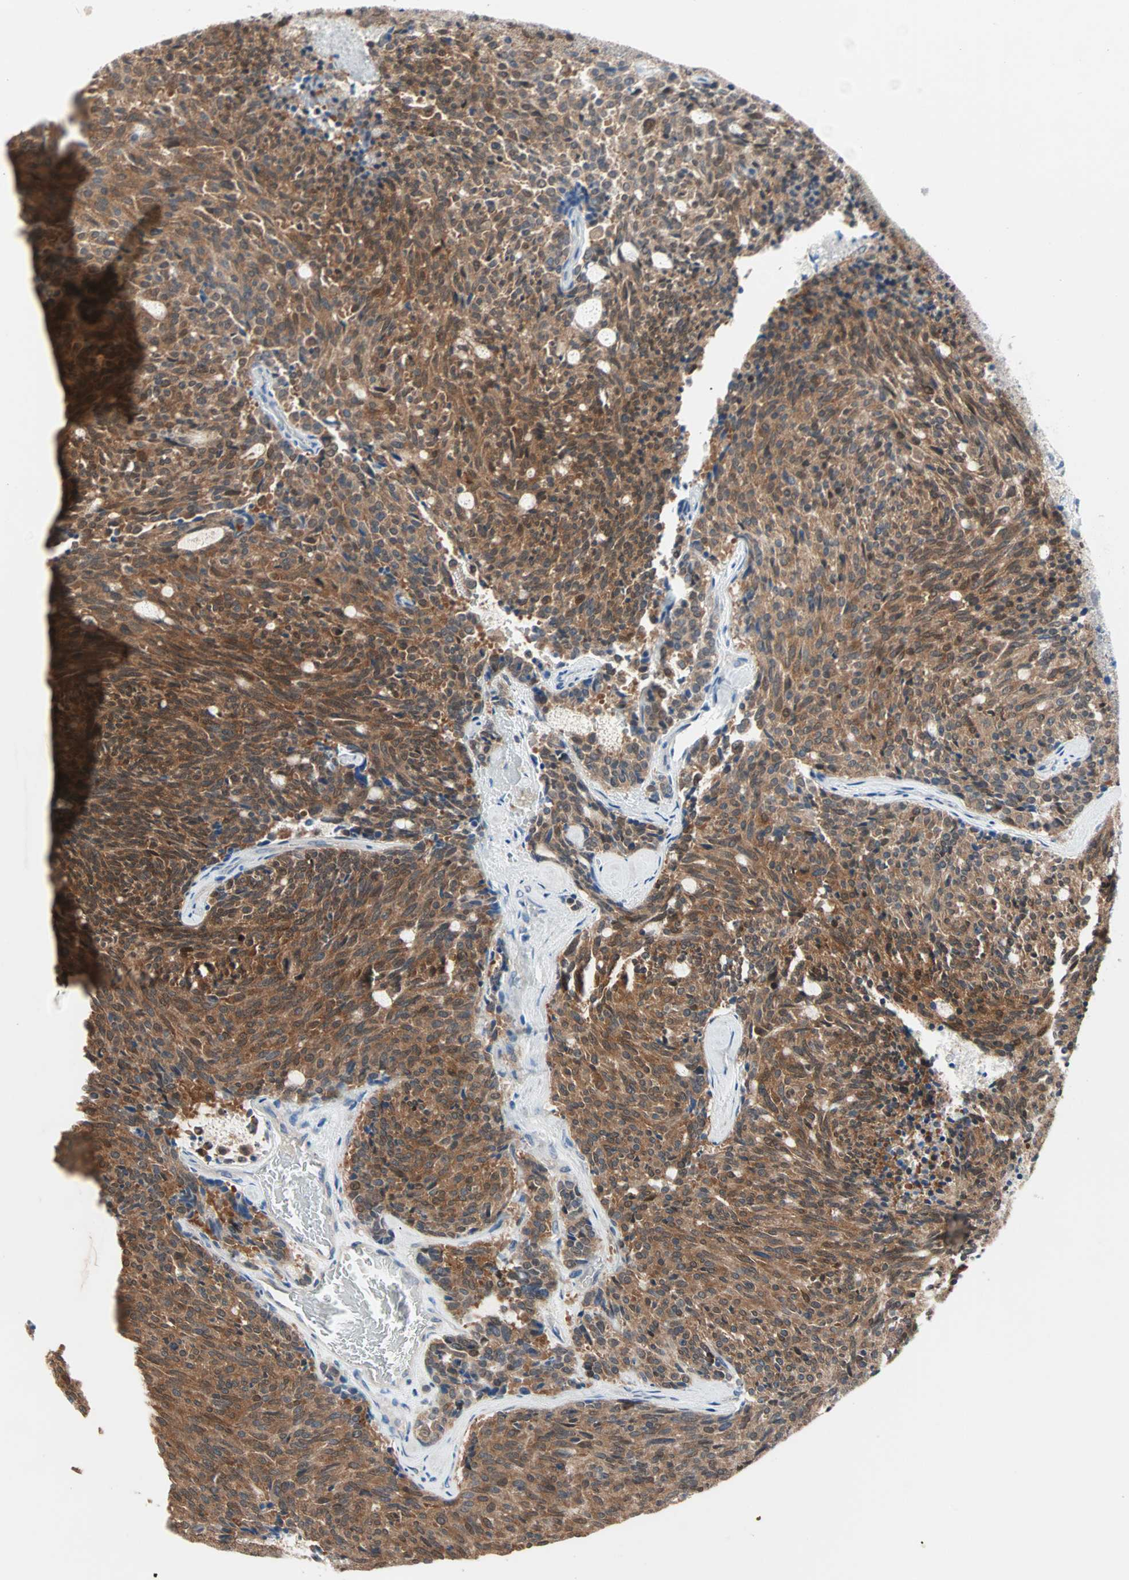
{"staining": {"intensity": "strong", "quantity": ">75%", "location": "cytoplasmic/membranous"}, "tissue": "carcinoid", "cell_type": "Tumor cells", "image_type": "cancer", "snomed": [{"axis": "morphology", "description": "Carcinoid, malignant, NOS"}, {"axis": "topography", "description": "Pancreas"}], "caption": "This is a histology image of immunohistochemistry (IHC) staining of malignant carcinoid, which shows strong staining in the cytoplasmic/membranous of tumor cells.", "gene": "MPI", "patient": {"sex": "female", "age": 54}}